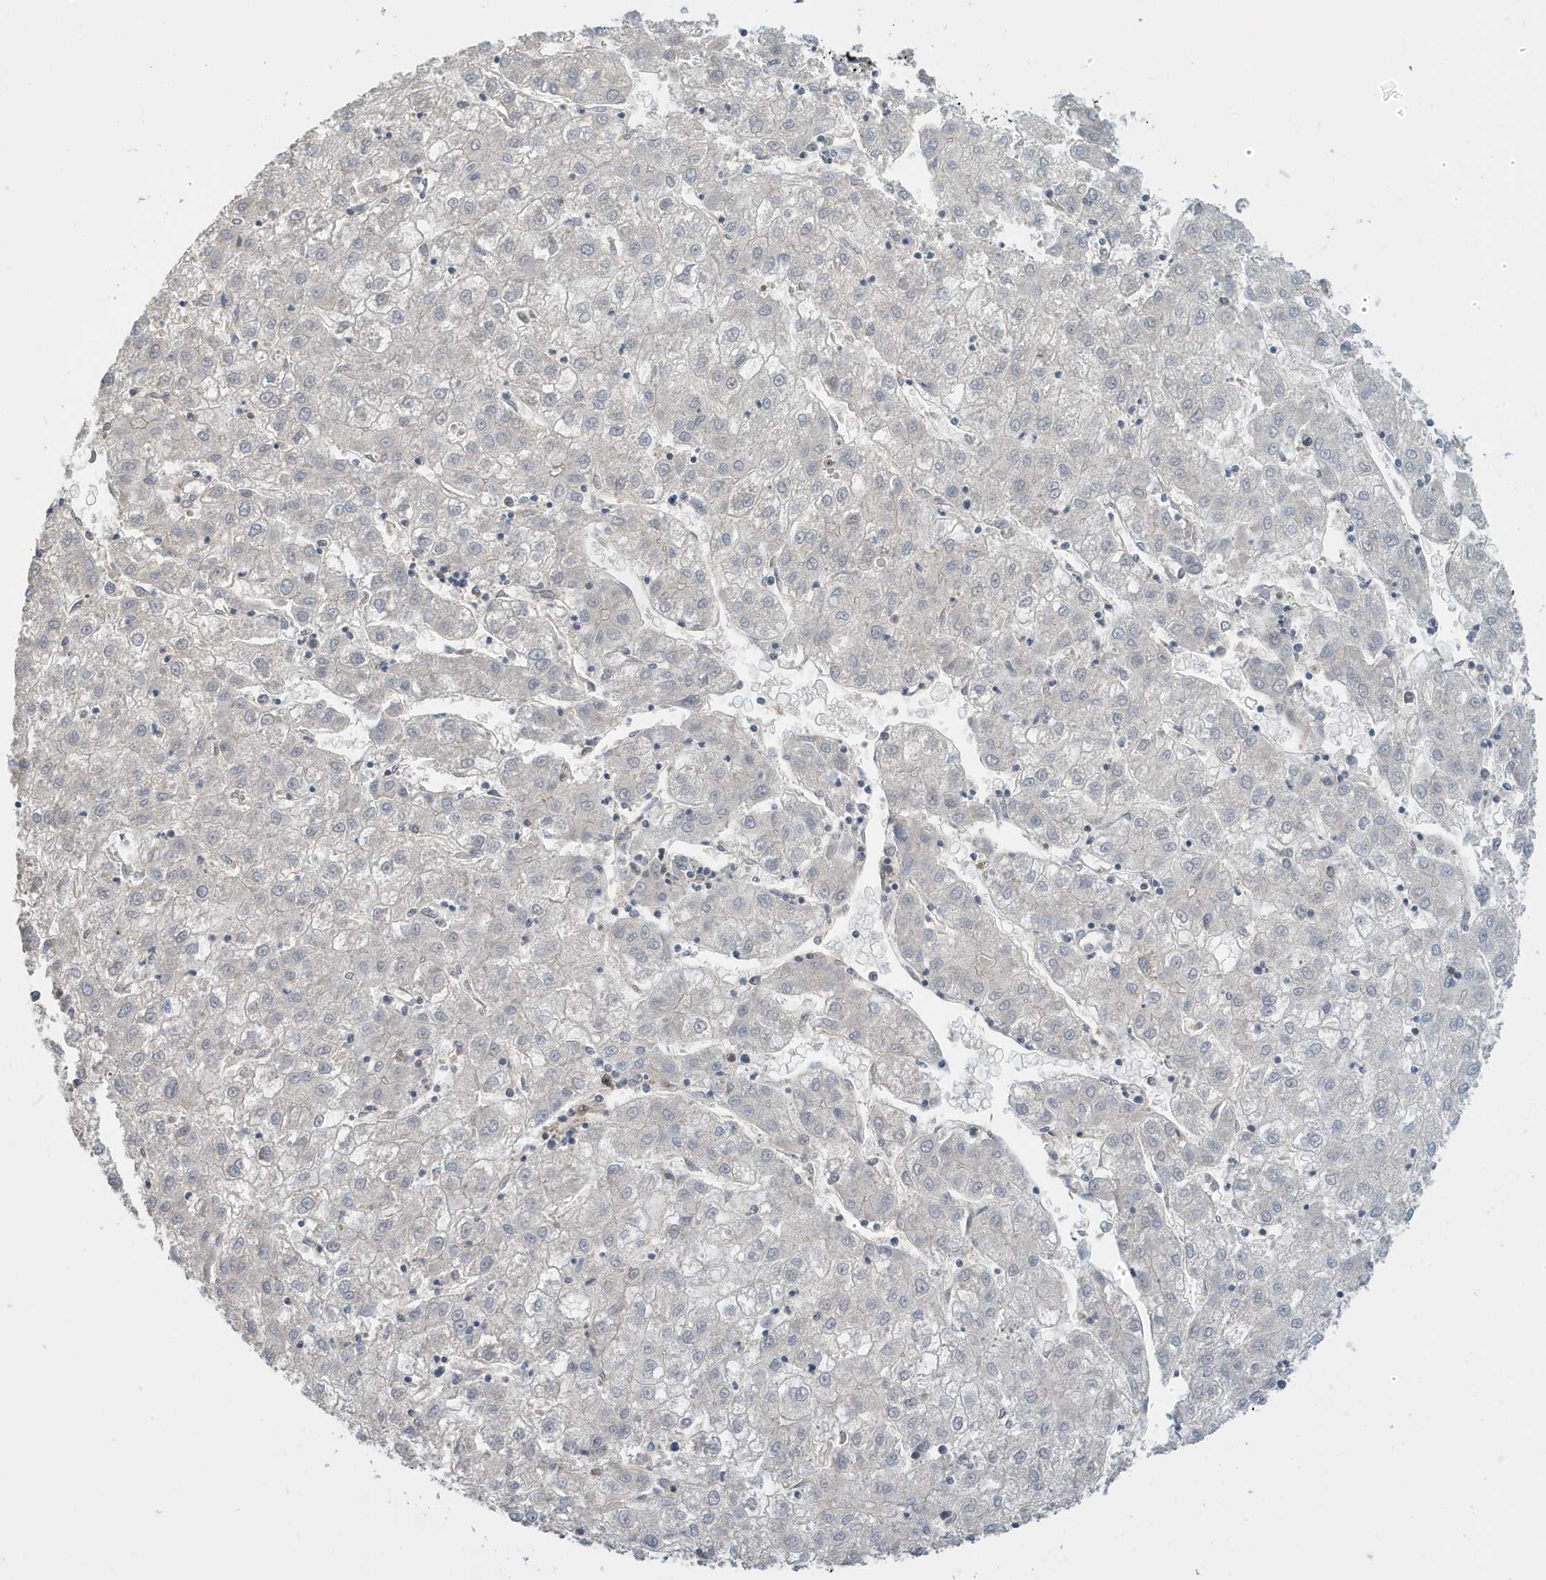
{"staining": {"intensity": "negative", "quantity": "none", "location": "none"}, "tissue": "liver cancer", "cell_type": "Tumor cells", "image_type": "cancer", "snomed": [{"axis": "morphology", "description": "Carcinoma, Hepatocellular, NOS"}, {"axis": "topography", "description": "Liver"}], "caption": "Histopathology image shows no protein staining in tumor cells of liver cancer (hepatocellular carcinoma) tissue. (DAB (3,3'-diaminobenzidine) immunohistochemistry with hematoxylin counter stain).", "gene": "NCOA7", "patient": {"sex": "male", "age": 72}}